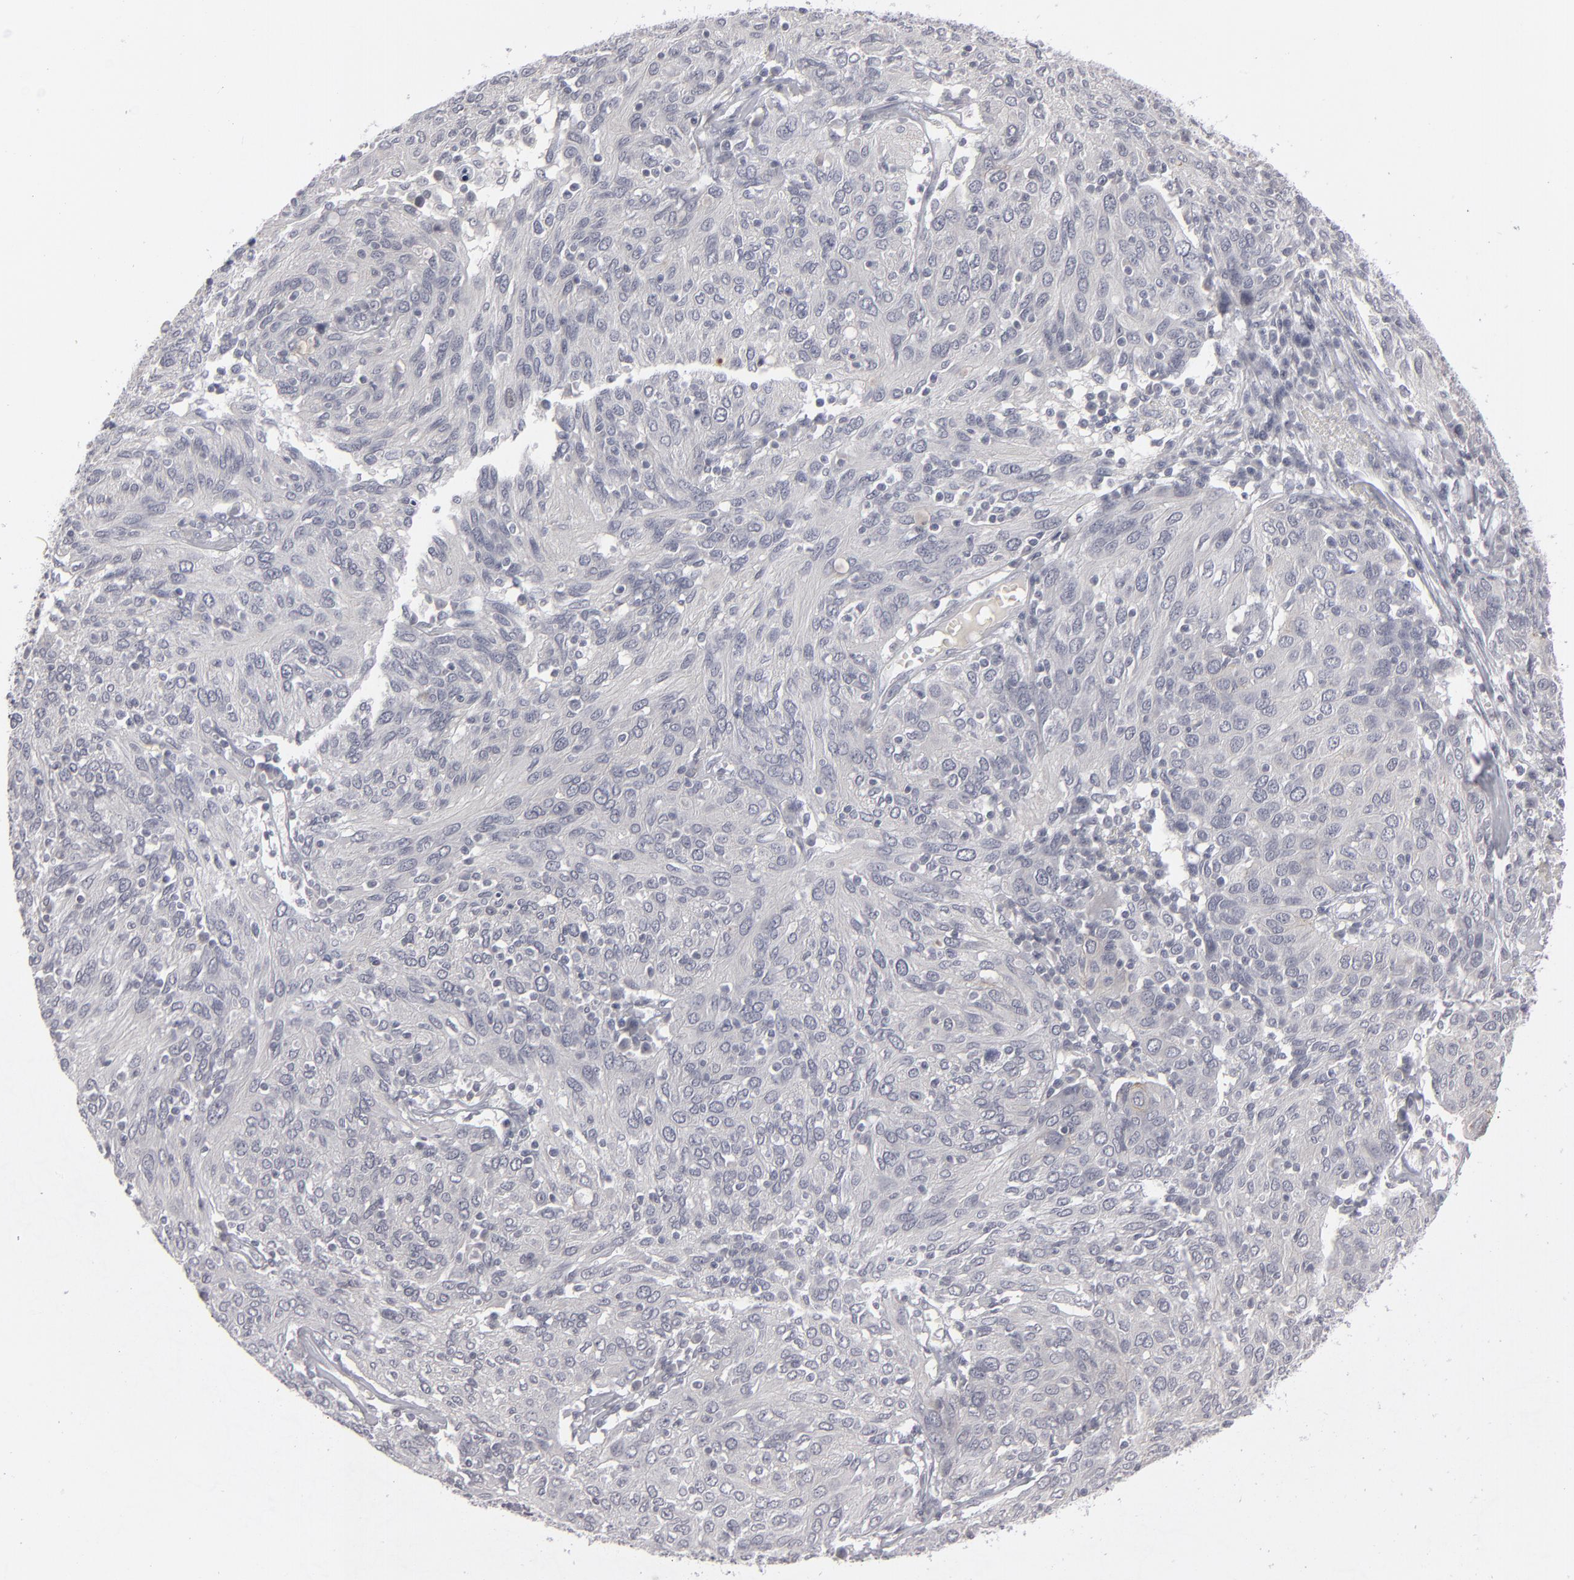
{"staining": {"intensity": "negative", "quantity": "none", "location": "none"}, "tissue": "ovarian cancer", "cell_type": "Tumor cells", "image_type": "cancer", "snomed": [{"axis": "morphology", "description": "Carcinoma, endometroid"}, {"axis": "topography", "description": "Ovary"}], "caption": "The image demonstrates no staining of tumor cells in endometroid carcinoma (ovarian).", "gene": "KIAA1210", "patient": {"sex": "female", "age": 50}}